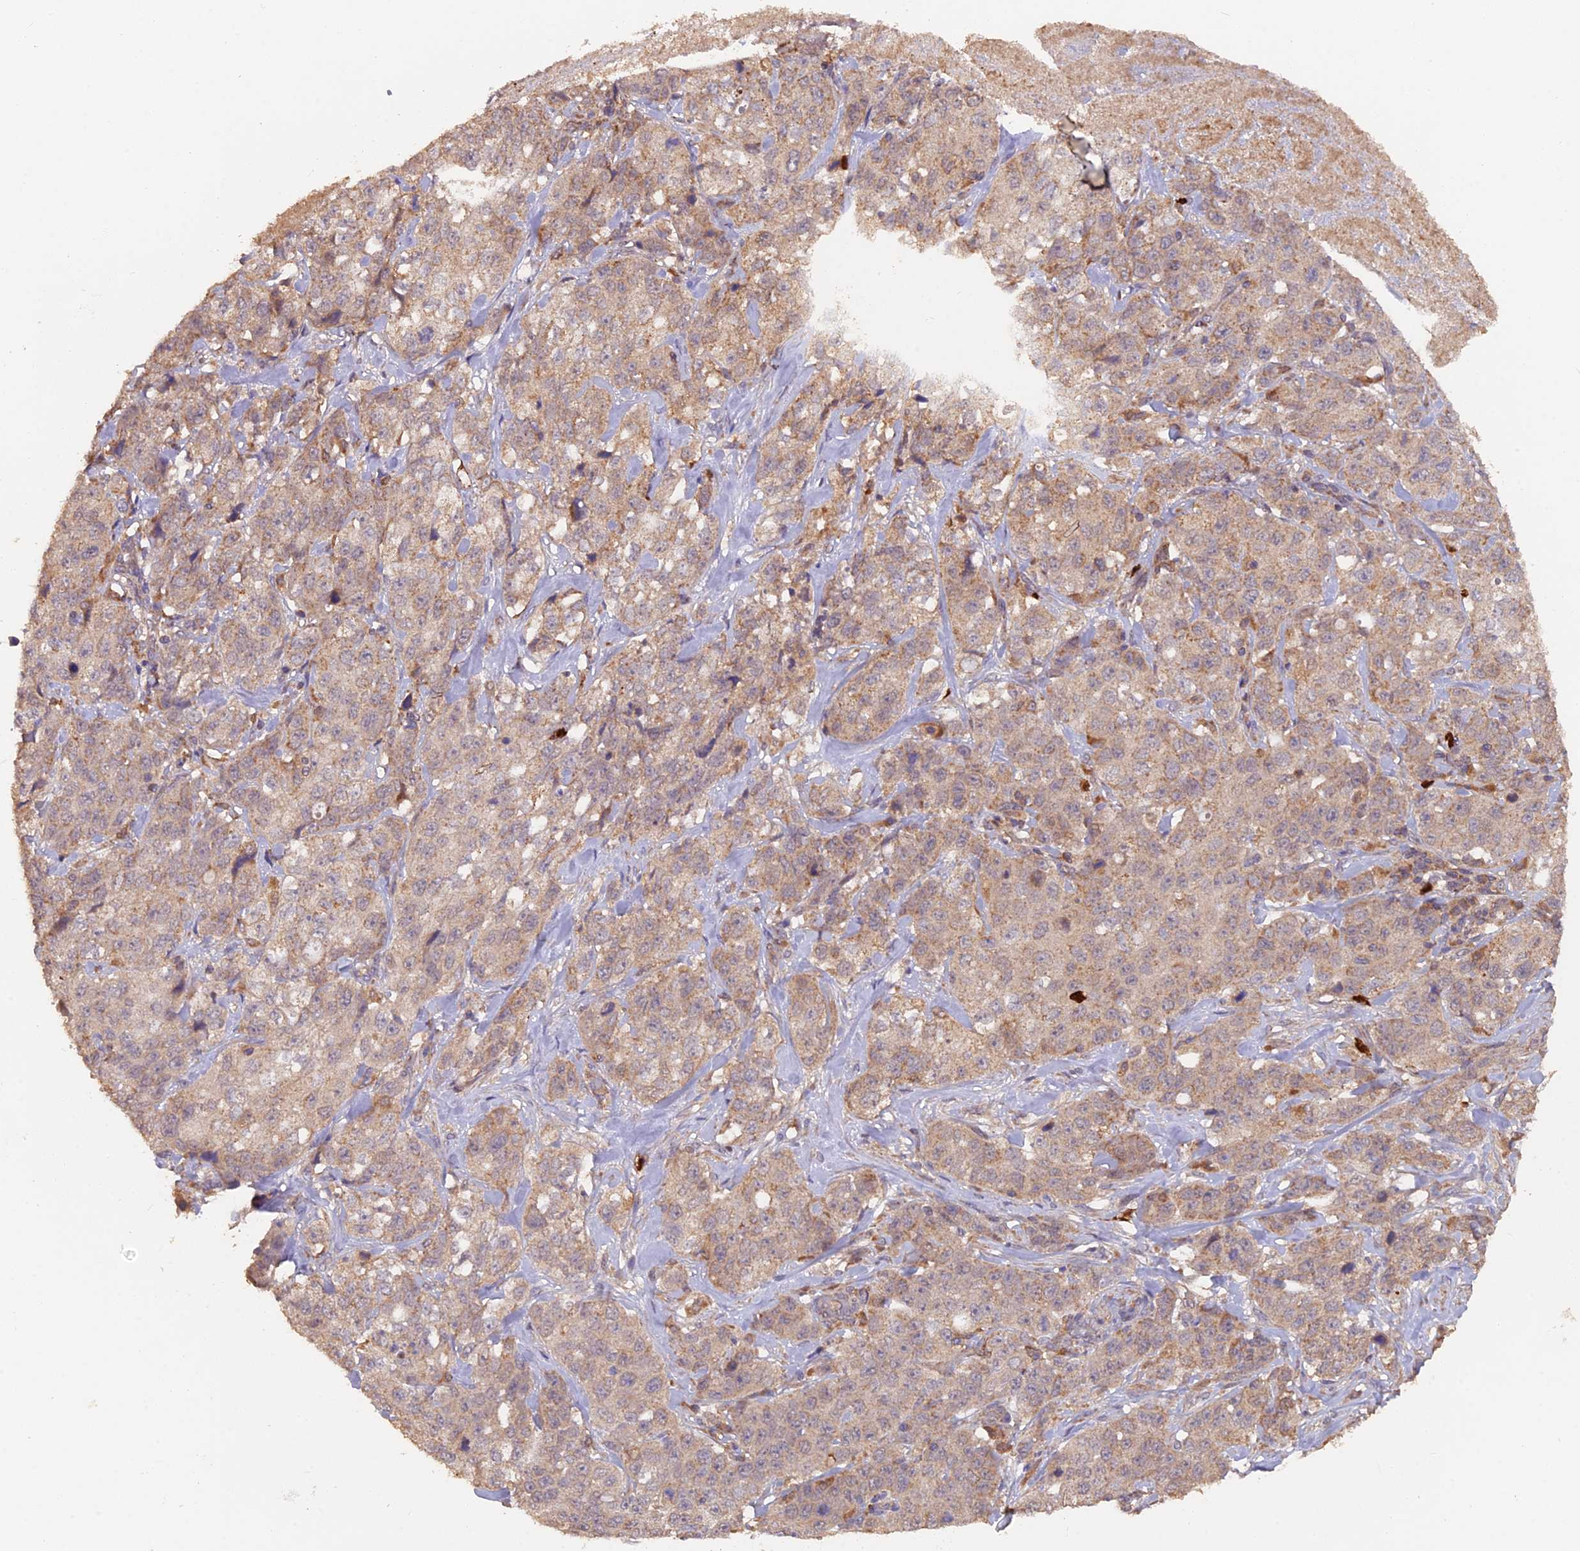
{"staining": {"intensity": "weak", "quantity": ">75%", "location": "cytoplasmic/membranous"}, "tissue": "stomach cancer", "cell_type": "Tumor cells", "image_type": "cancer", "snomed": [{"axis": "morphology", "description": "Adenocarcinoma, NOS"}, {"axis": "topography", "description": "Stomach"}], "caption": "Protein staining of stomach cancer (adenocarcinoma) tissue reveals weak cytoplasmic/membranous expression in approximately >75% of tumor cells. Nuclei are stained in blue.", "gene": "IFT22", "patient": {"sex": "male", "age": 48}}